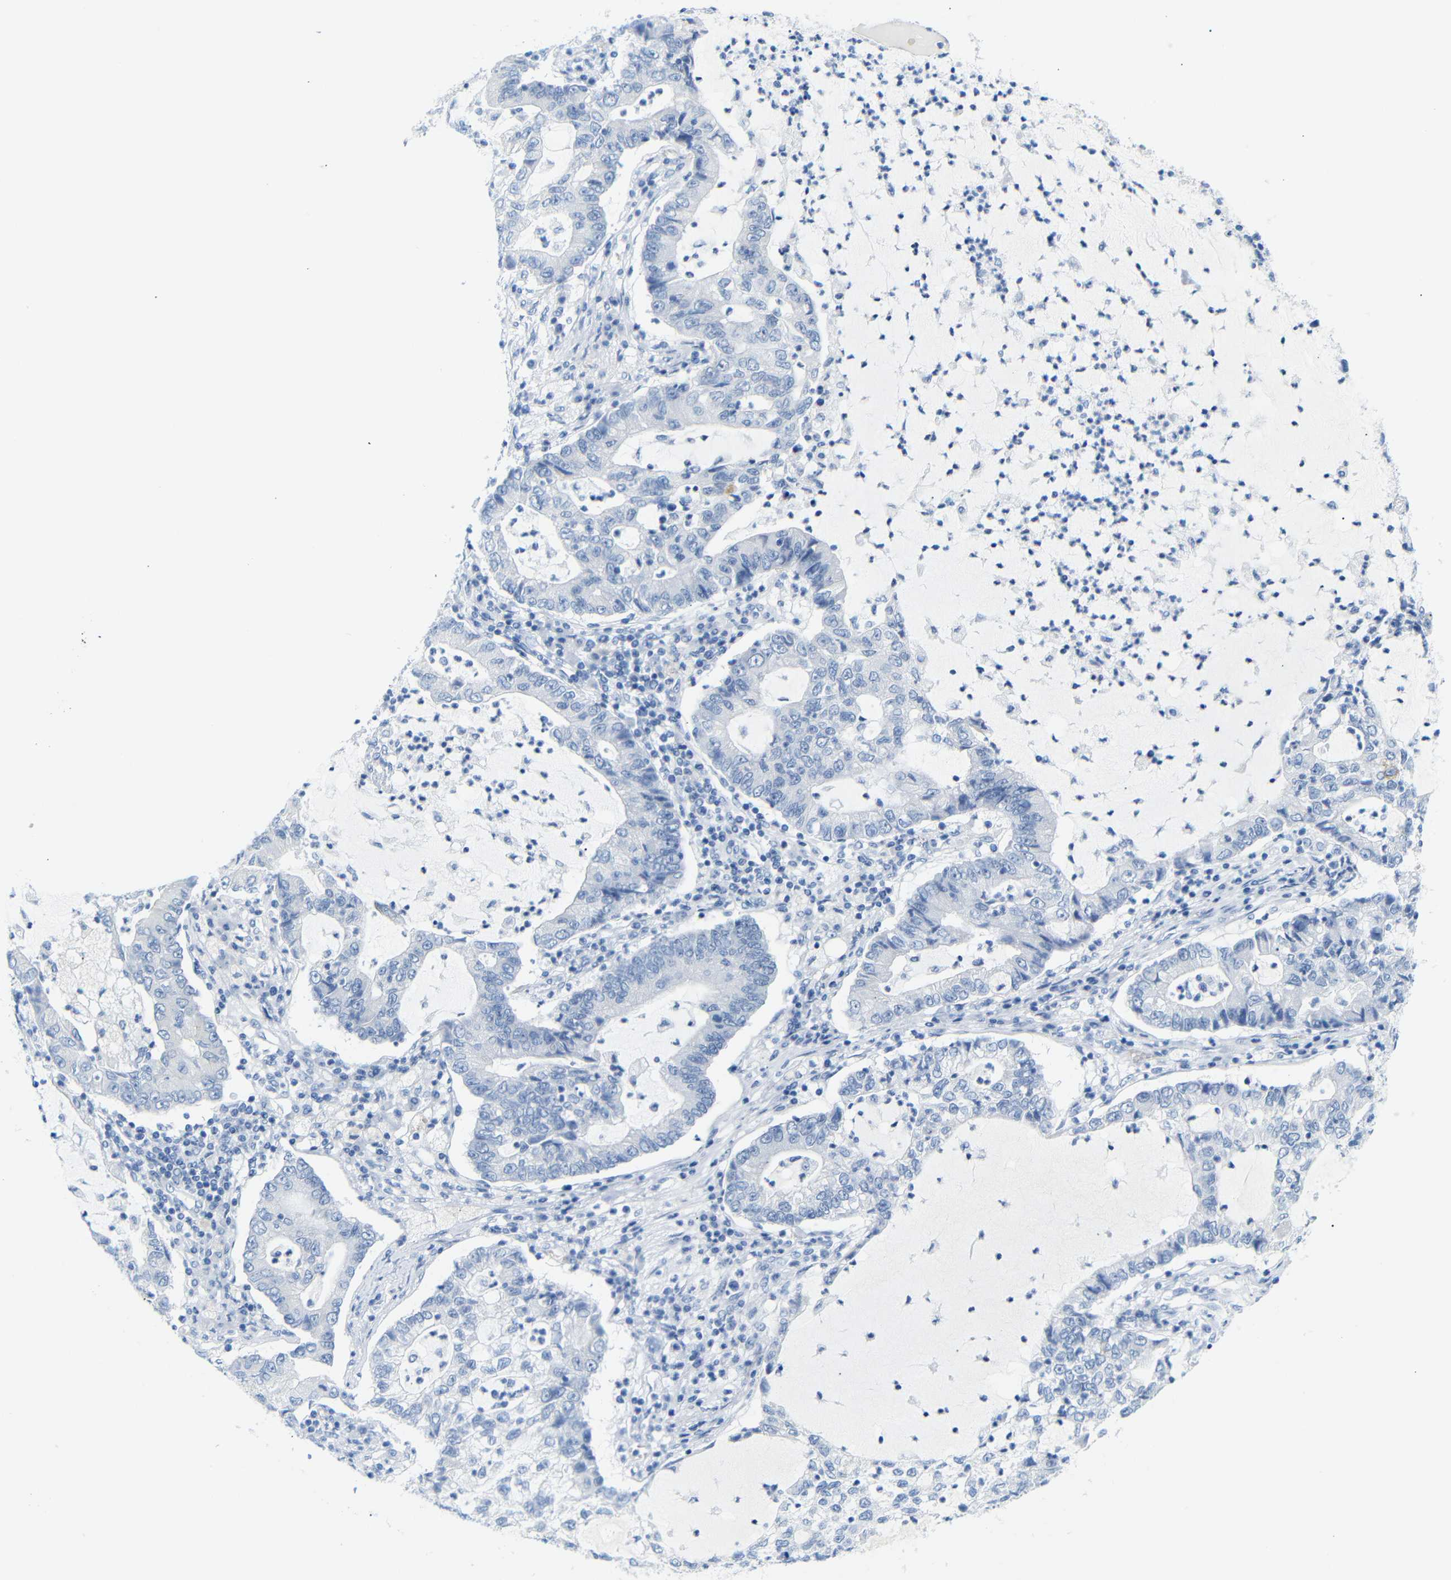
{"staining": {"intensity": "negative", "quantity": "none", "location": "none"}, "tissue": "lung cancer", "cell_type": "Tumor cells", "image_type": "cancer", "snomed": [{"axis": "morphology", "description": "Adenocarcinoma, NOS"}, {"axis": "topography", "description": "Lung"}], "caption": "IHC histopathology image of lung adenocarcinoma stained for a protein (brown), which displays no staining in tumor cells.", "gene": "DYNAP", "patient": {"sex": "female", "age": 51}}